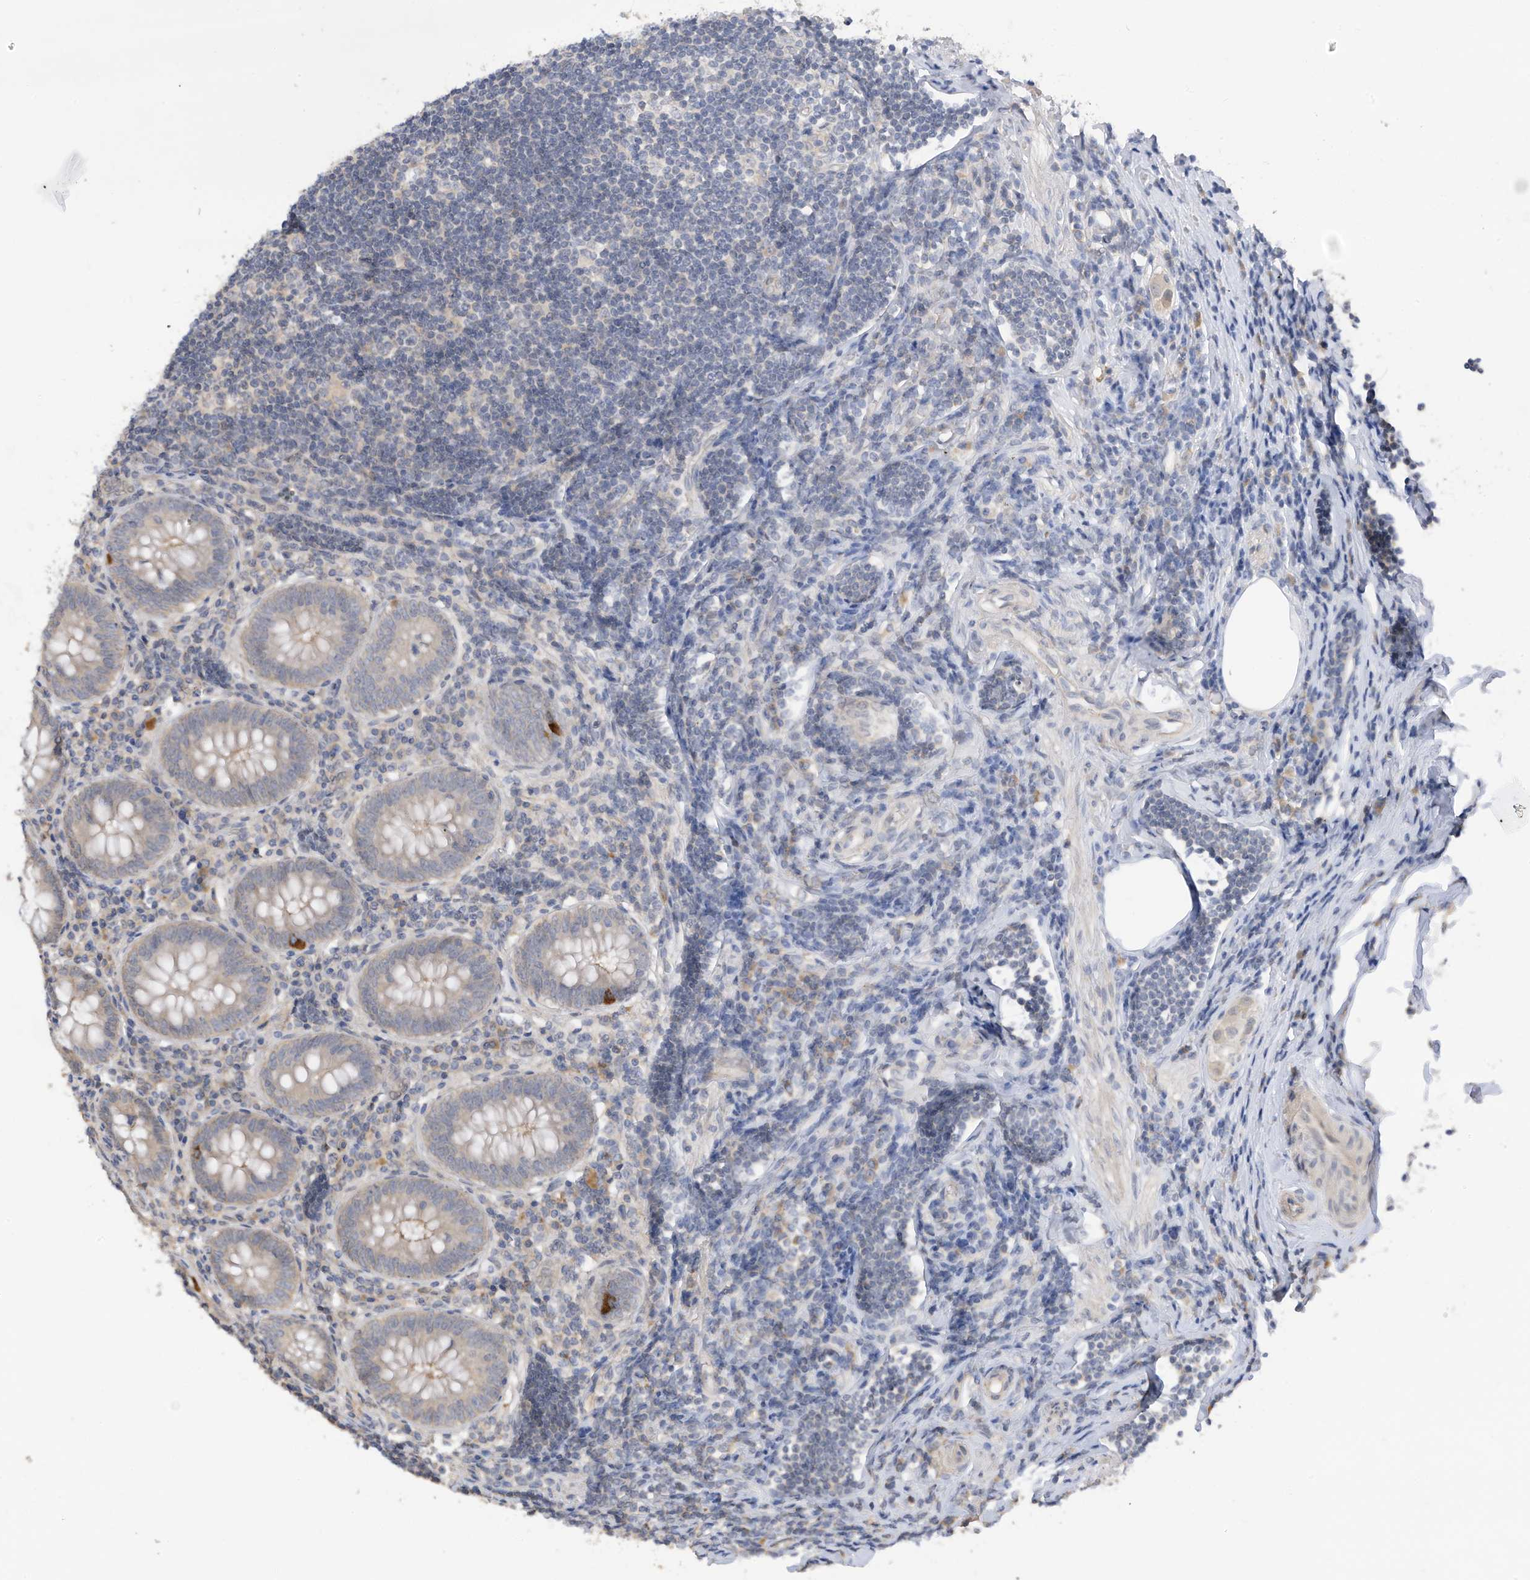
{"staining": {"intensity": "negative", "quantity": "none", "location": "none"}, "tissue": "appendix", "cell_type": "Glandular cells", "image_type": "normal", "snomed": [{"axis": "morphology", "description": "Normal tissue, NOS"}, {"axis": "topography", "description": "Appendix"}], "caption": "Immunohistochemical staining of unremarkable appendix displays no significant expression in glandular cells.", "gene": "REC8", "patient": {"sex": "female", "age": 54}}